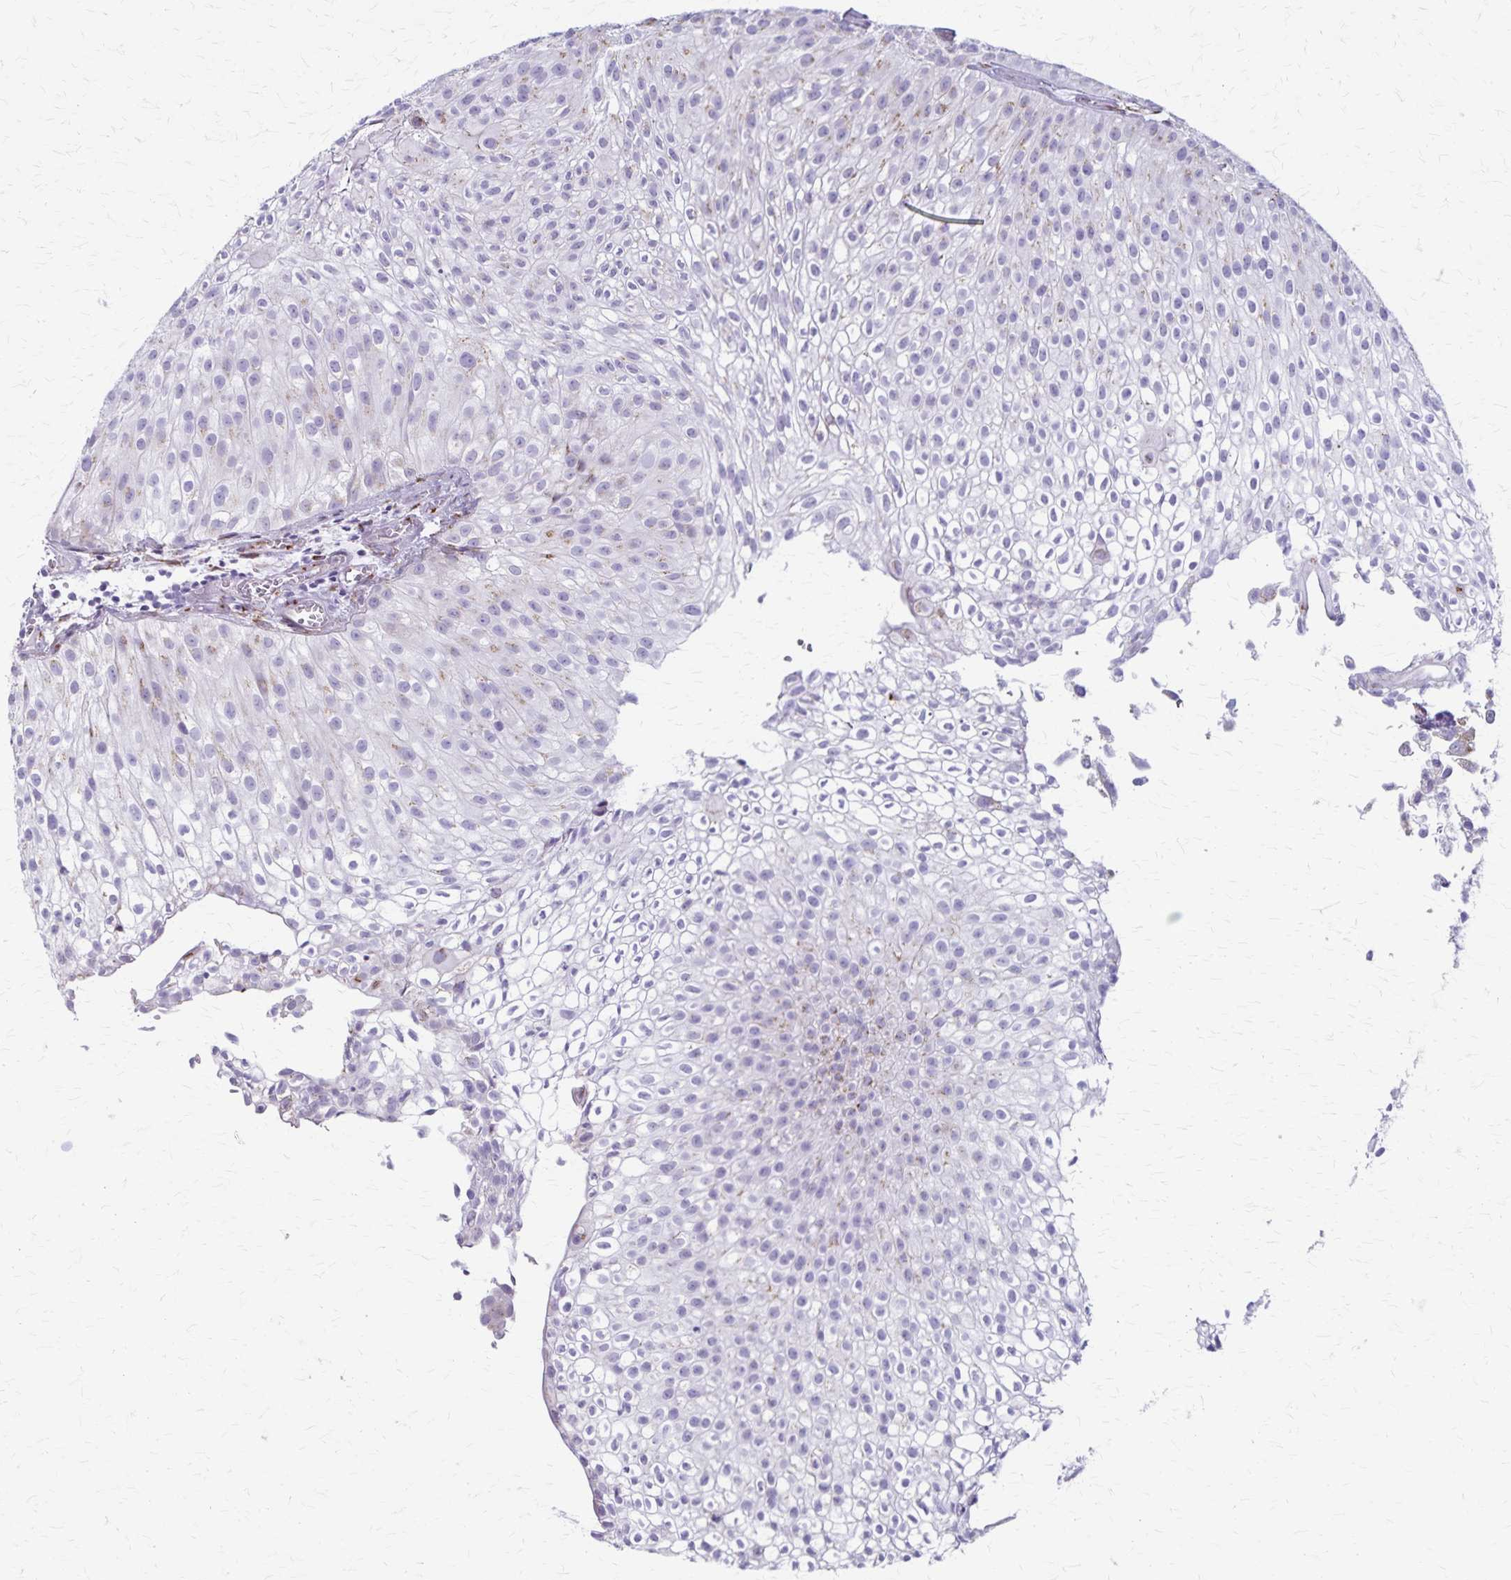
{"staining": {"intensity": "negative", "quantity": "none", "location": "none"}, "tissue": "urothelial cancer", "cell_type": "Tumor cells", "image_type": "cancer", "snomed": [{"axis": "morphology", "description": "Urothelial carcinoma, Low grade"}, {"axis": "topography", "description": "Urinary bladder"}], "caption": "Human low-grade urothelial carcinoma stained for a protein using immunohistochemistry (IHC) demonstrates no staining in tumor cells.", "gene": "MCFD2", "patient": {"sex": "male", "age": 70}}